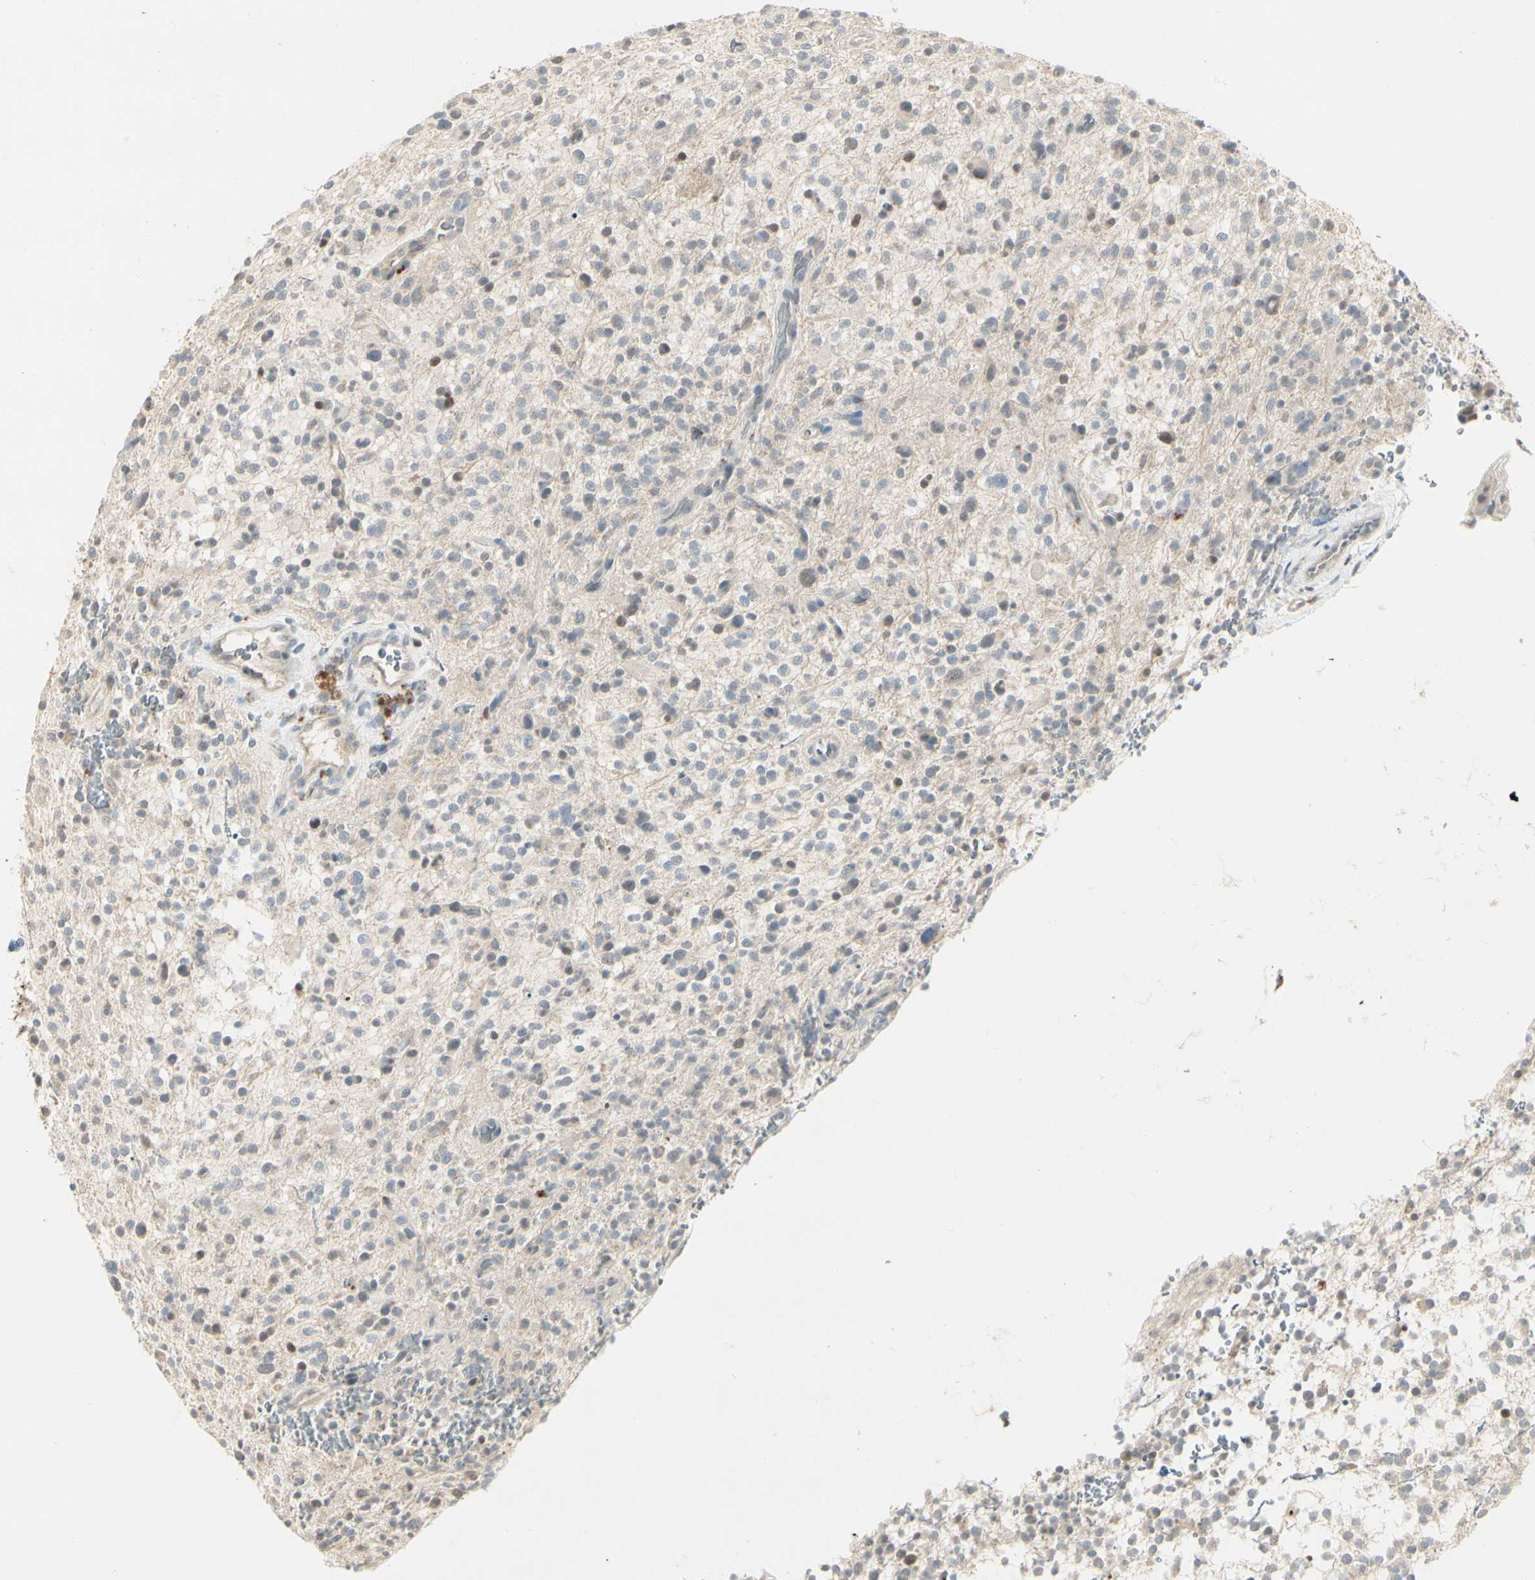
{"staining": {"intensity": "weak", "quantity": "25%-75%", "location": "cytoplasmic/membranous"}, "tissue": "glioma", "cell_type": "Tumor cells", "image_type": "cancer", "snomed": [{"axis": "morphology", "description": "Glioma, malignant, High grade"}, {"axis": "topography", "description": "Brain"}], "caption": "IHC of glioma shows low levels of weak cytoplasmic/membranous expression in approximately 25%-75% of tumor cells. Using DAB (3,3'-diaminobenzidine) (brown) and hematoxylin (blue) stains, captured at high magnification using brightfield microscopy.", "gene": "SKIL", "patient": {"sex": "male", "age": 48}}